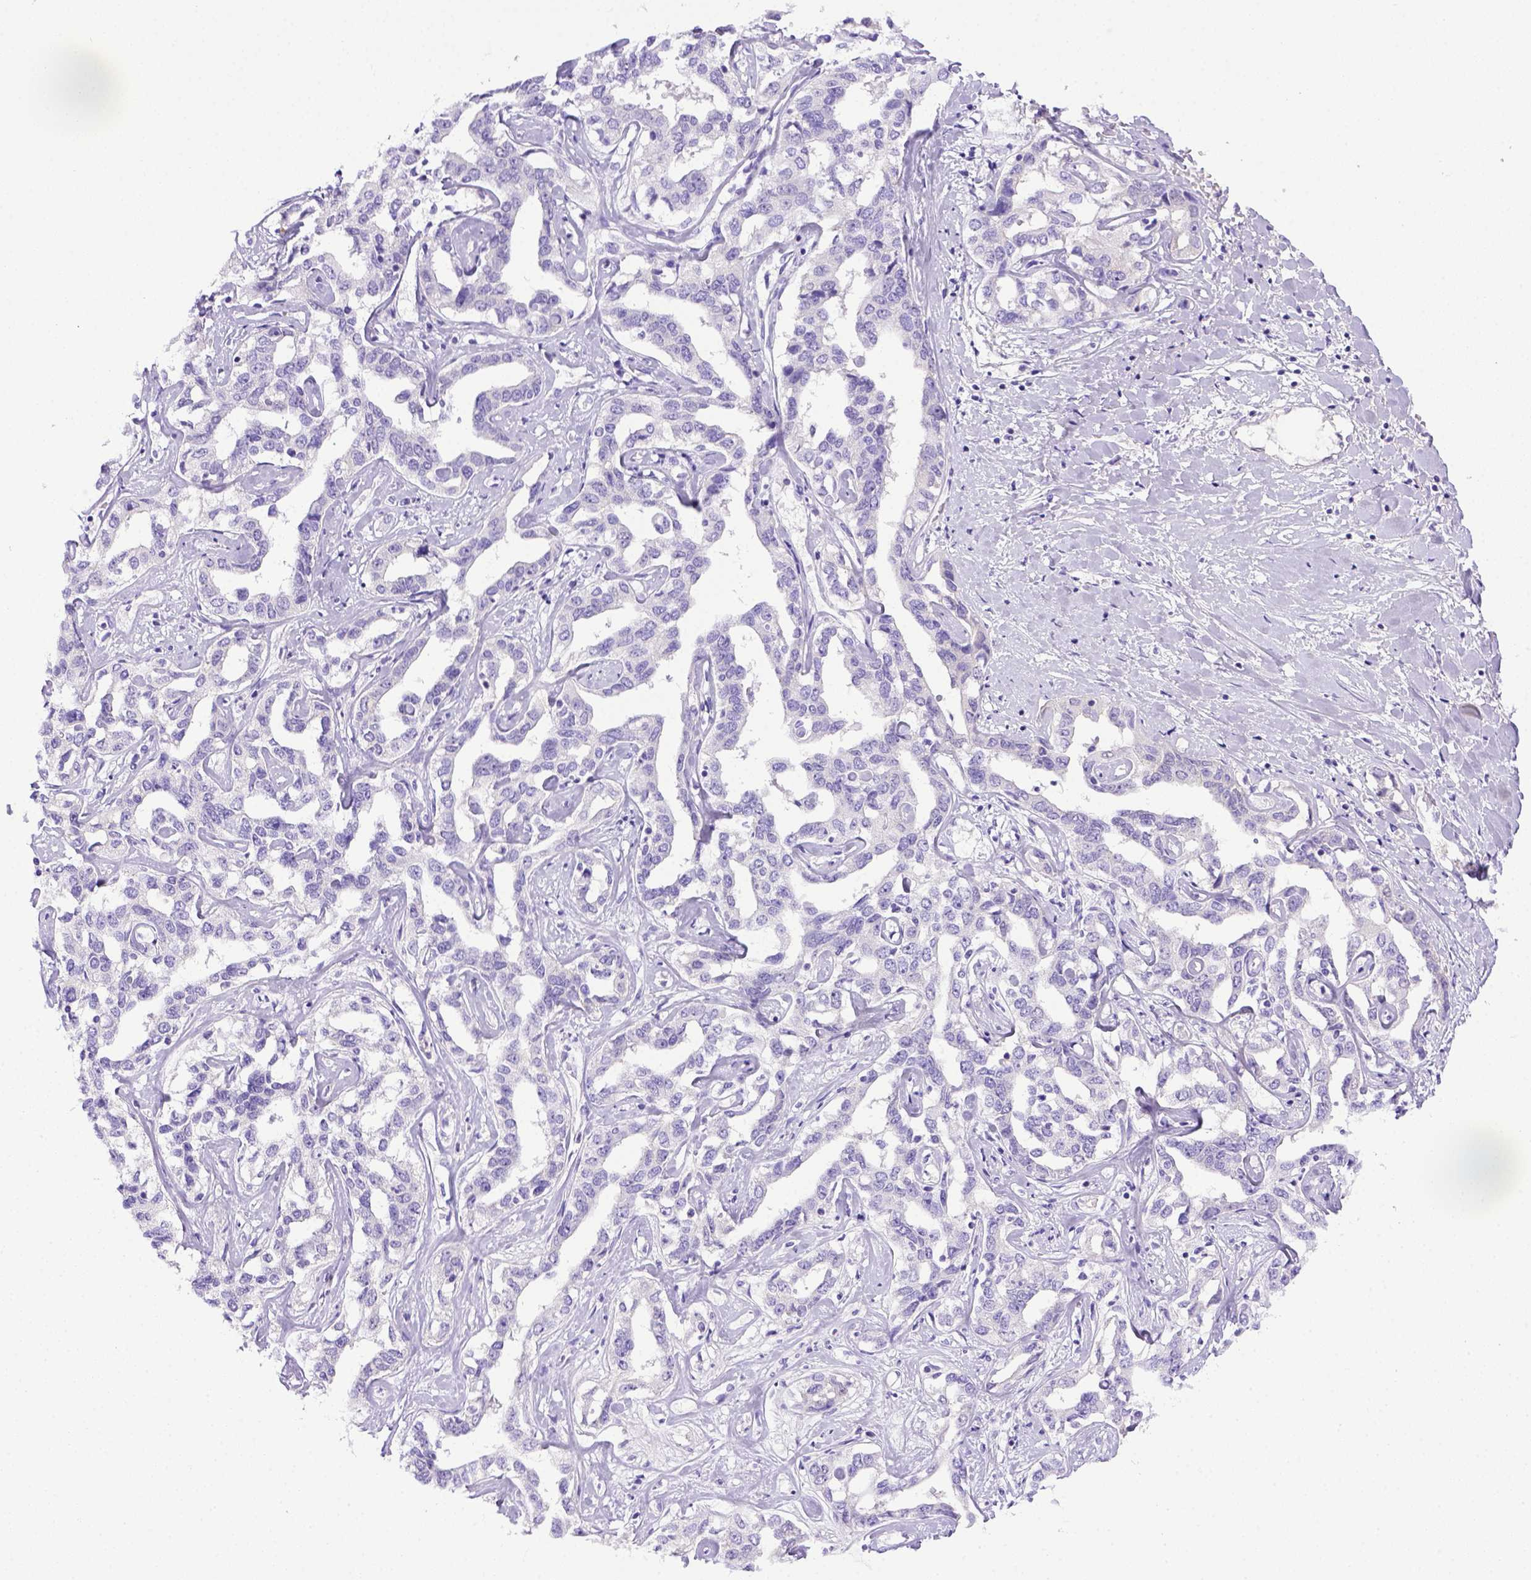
{"staining": {"intensity": "negative", "quantity": "none", "location": "none"}, "tissue": "liver cancer", "cell_type": "Tumor cells", "image_type": "cancer", "snomed": [{"axis": "morphology", "description": "Cholangiocarcinoma"}, {"axis": "topography", "description": "Liver"}], "caption": "Human liver cancer stained for a protein using IHC displays no staining in tumor cells.", "gene": "ITIH4", "patient": {"sex": "male", "age": 59}}